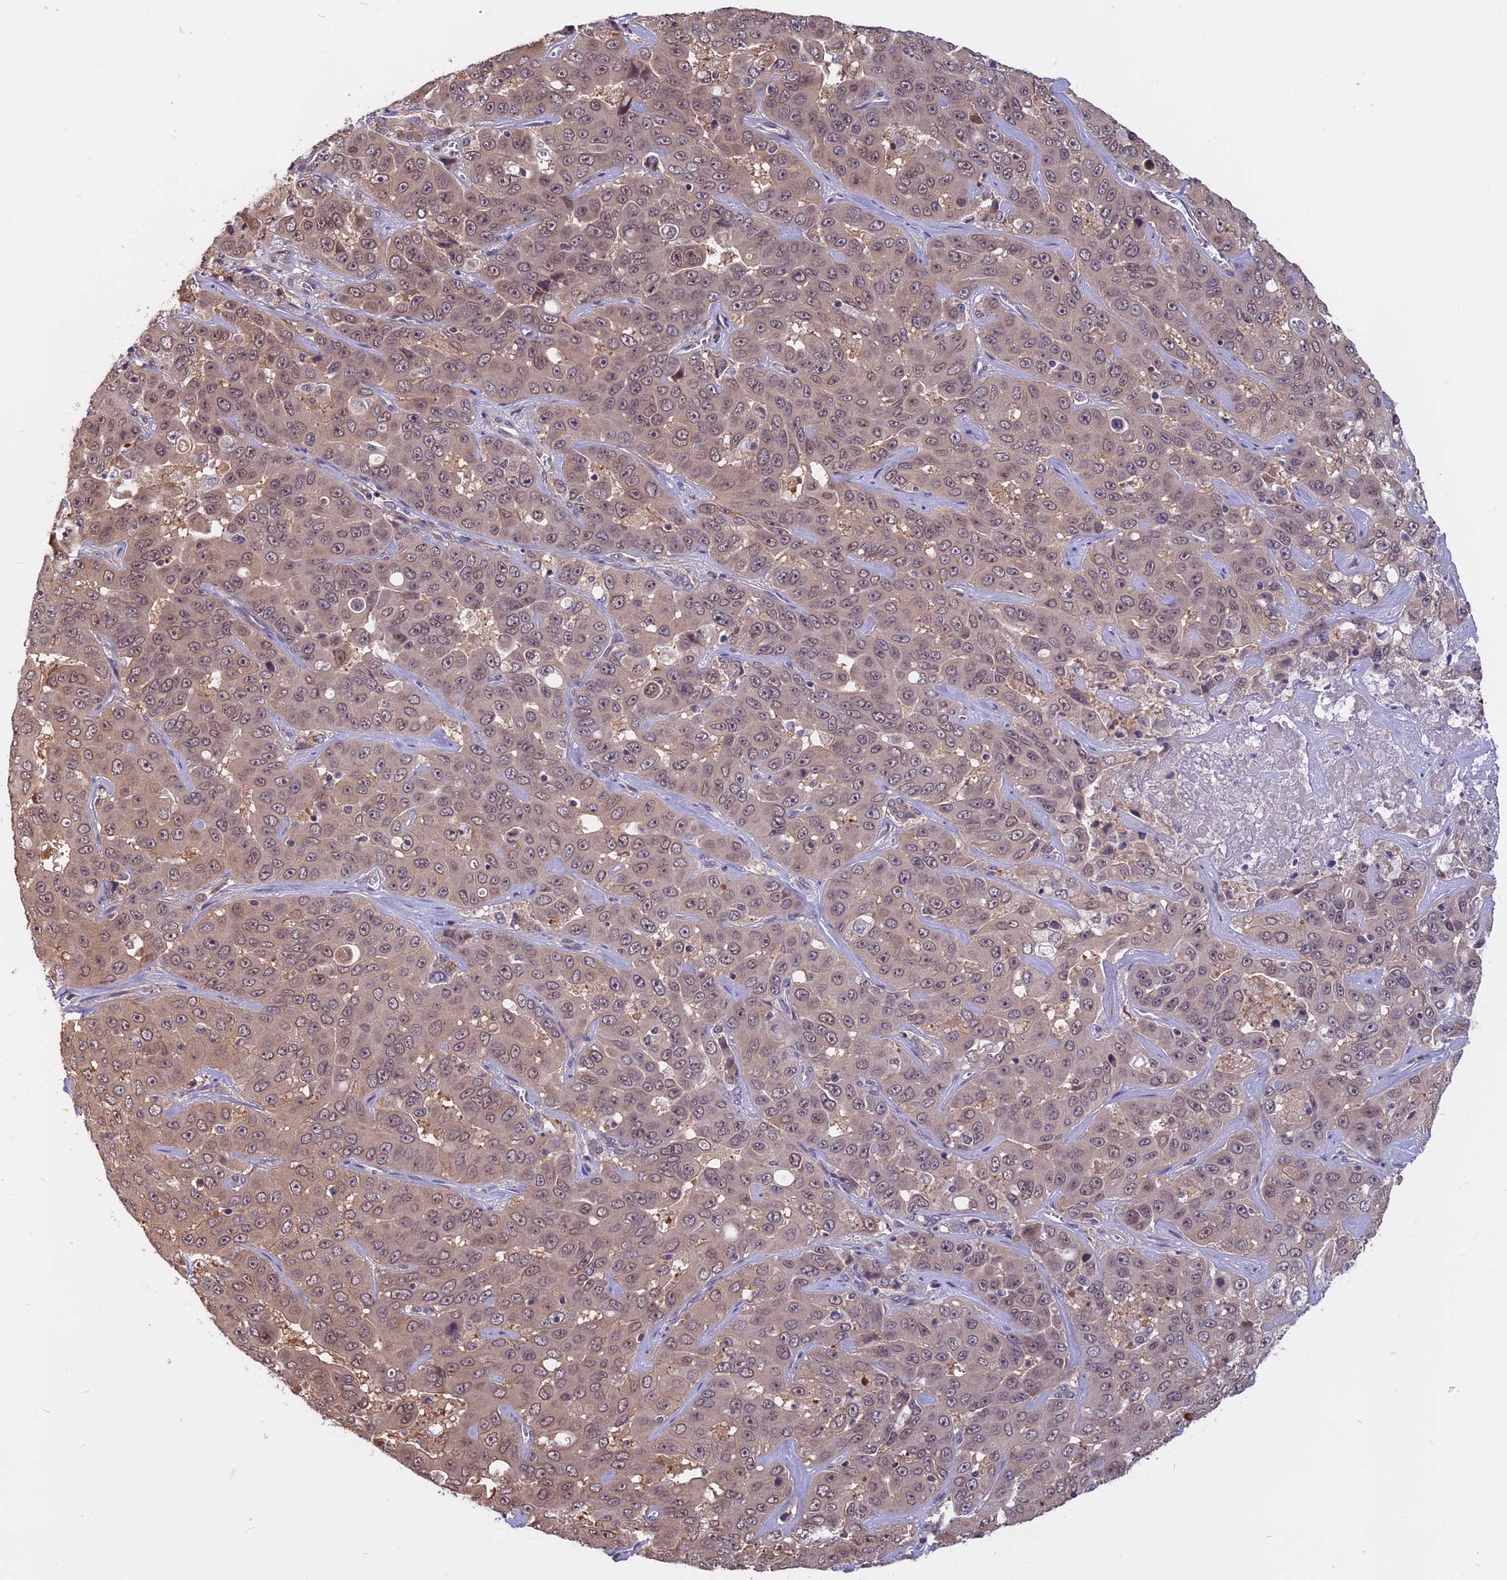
{"staining": {"intensity": "weak", "quantity": "25%-75%", "location": "cytoplasmic/membranous,nuclear"}, "tissue": "liver cancer", "cell_type": "Tumor cells", "image_type": "cancer", "snomed": [{"axis": "morphology", "description": "Cholangiocarcinoma"}, {"axis": "topography", "description": "Liver"}], "caption": "Immunohistochemistry (IHC) staining of liver cancer (cholangiocarcinoma), which exhibits low levels of weak cytoplasmic/membranous and nuclear staining in about 25%-75% of tumor cells indicating weak cytoplasmic/membranous and nuclear protein positivity. The staining was performed using DAB (3,3'-diaminobenzidine) (brown) for protein detection and nuclei were counterstained in hematoxylin (blue).", "gene": "CCDC113", "patient": {"sex": "female", "age": 52}}